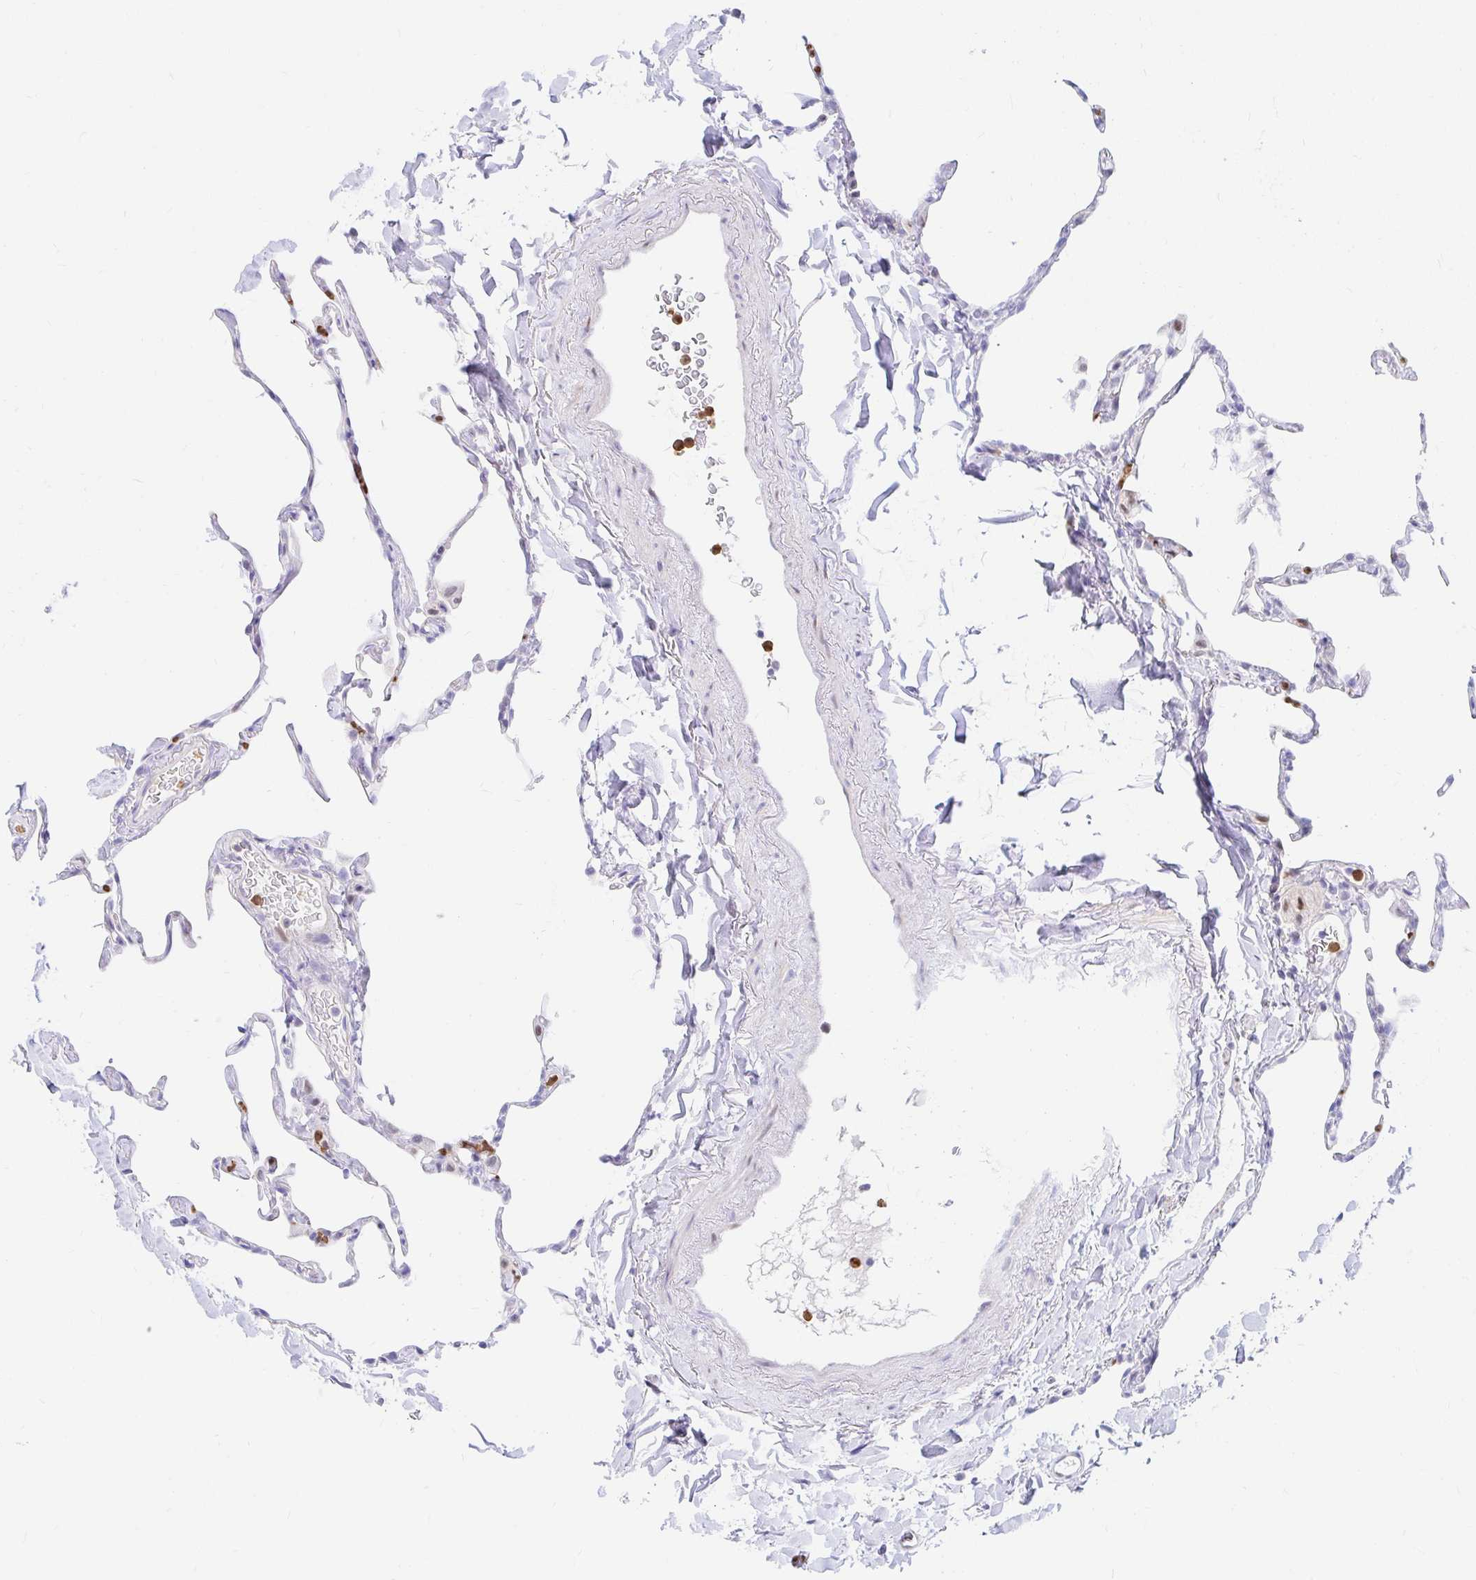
{"staining": {"intensity": "moderate", "quantity": "<25%", "location": "nuclear"}, "tissue": "lung", "cell_type": "Alveolar cells", "image_type": "normal", "snomed": [{"axis": "morphology", "description": "Normal tissue, NOS"}, {"axis": "topography", "description": "Lung"}], "caption": "Alveolar cells demonstrate low levels of moderate nuclear expression in approximately <25% of cells in benign lung.", "gene": "HINFP", "patient": {"sex": "male", "age": 65}}